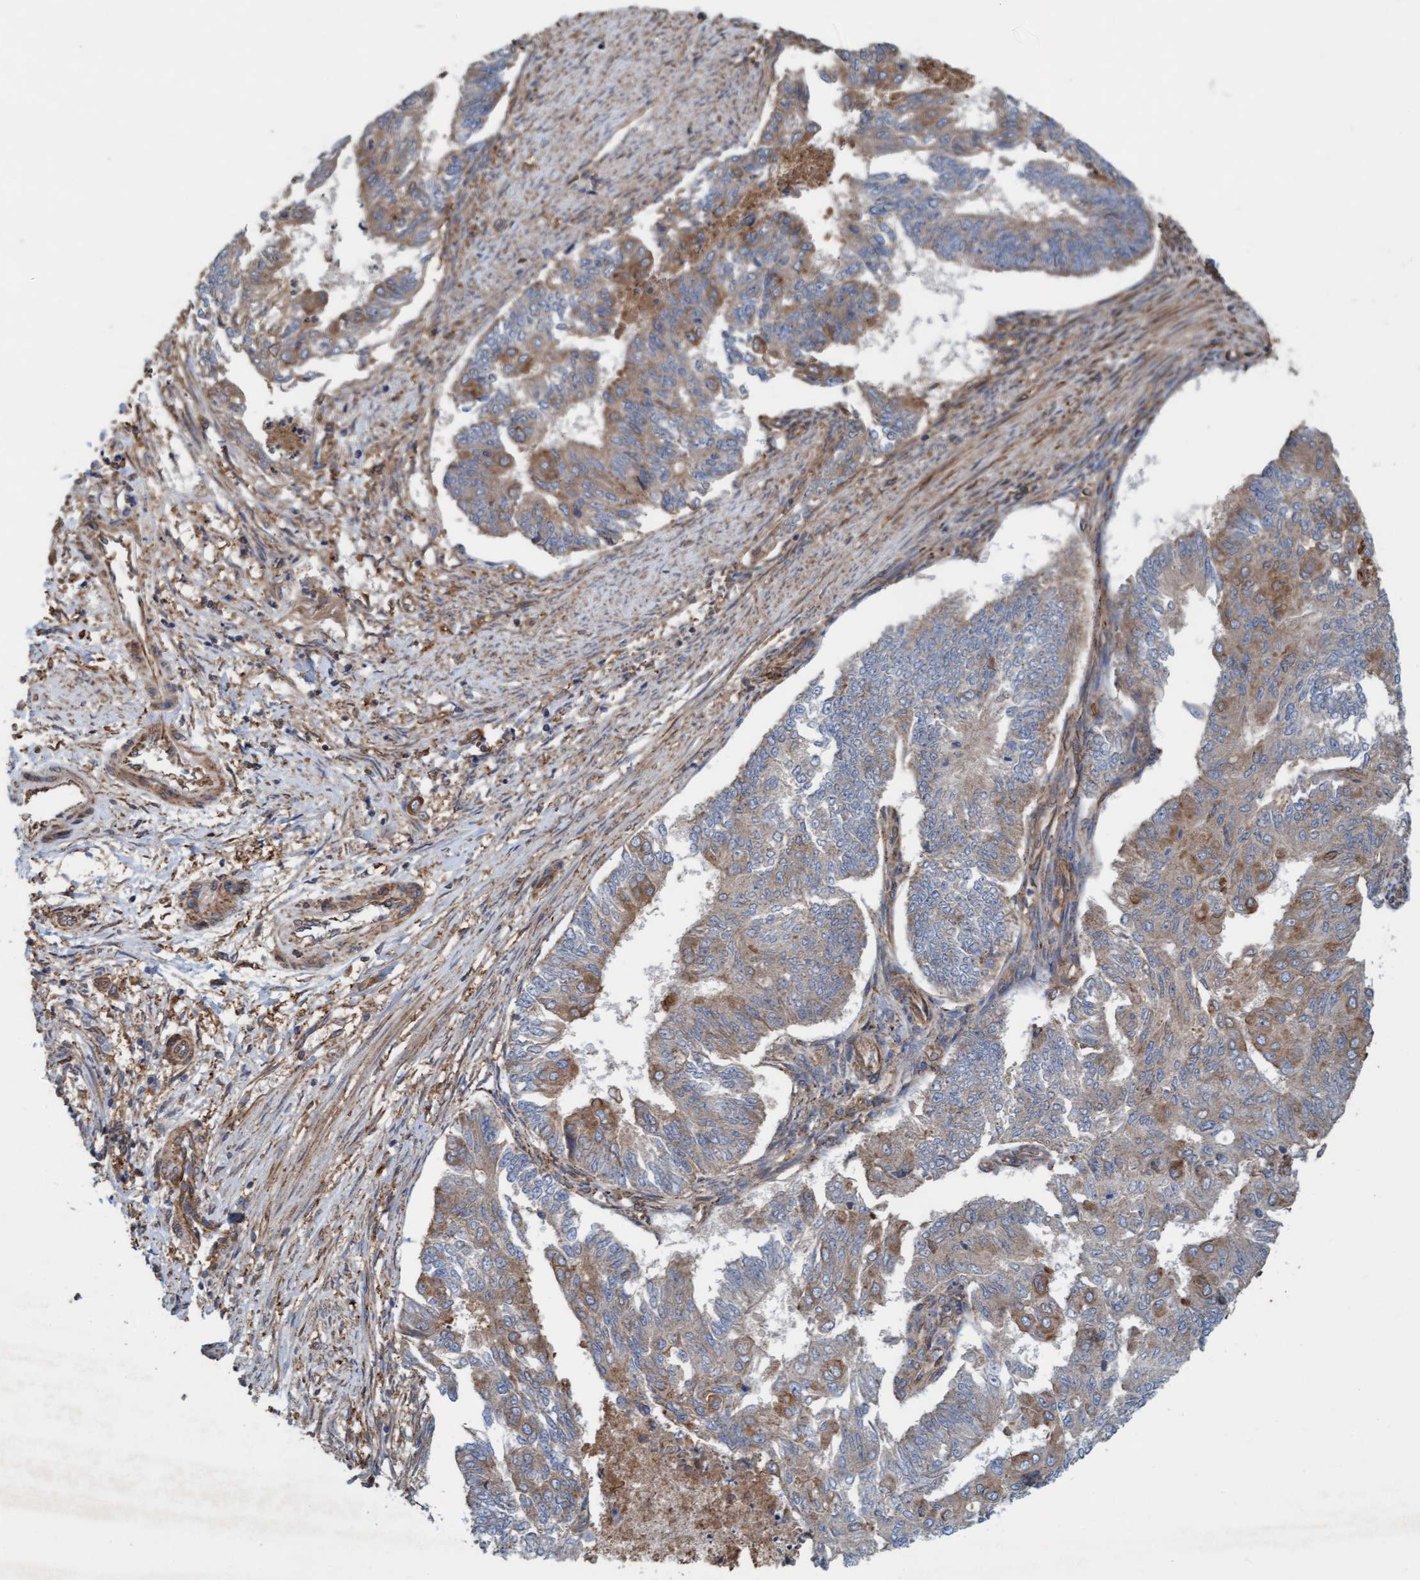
{"staining": {"intensity": "moderate", "quantity": "25%-75%", "location": "cytoplasmic/membranous"}, "tissue": "endometrial cancer", "cell_type": "Tumor cells", "image_type": "cancer", "snomed": [{"axis": "morphology", "description": "Adenocarcinoma, NOS"}, {"axis": "topography", "description": "Endometrium"}], "caption": "Protein analysis of endometrial cancer (adenocarcinoma) tissue reveals moderate cytoplasmic/membranous expression in approximately 25%-75% of tumor cells. (Brightfield microscopy of DAB IHC at high magnification).", "gene": "ERAL1", "patient": {"sex": "female", "age": 32}}